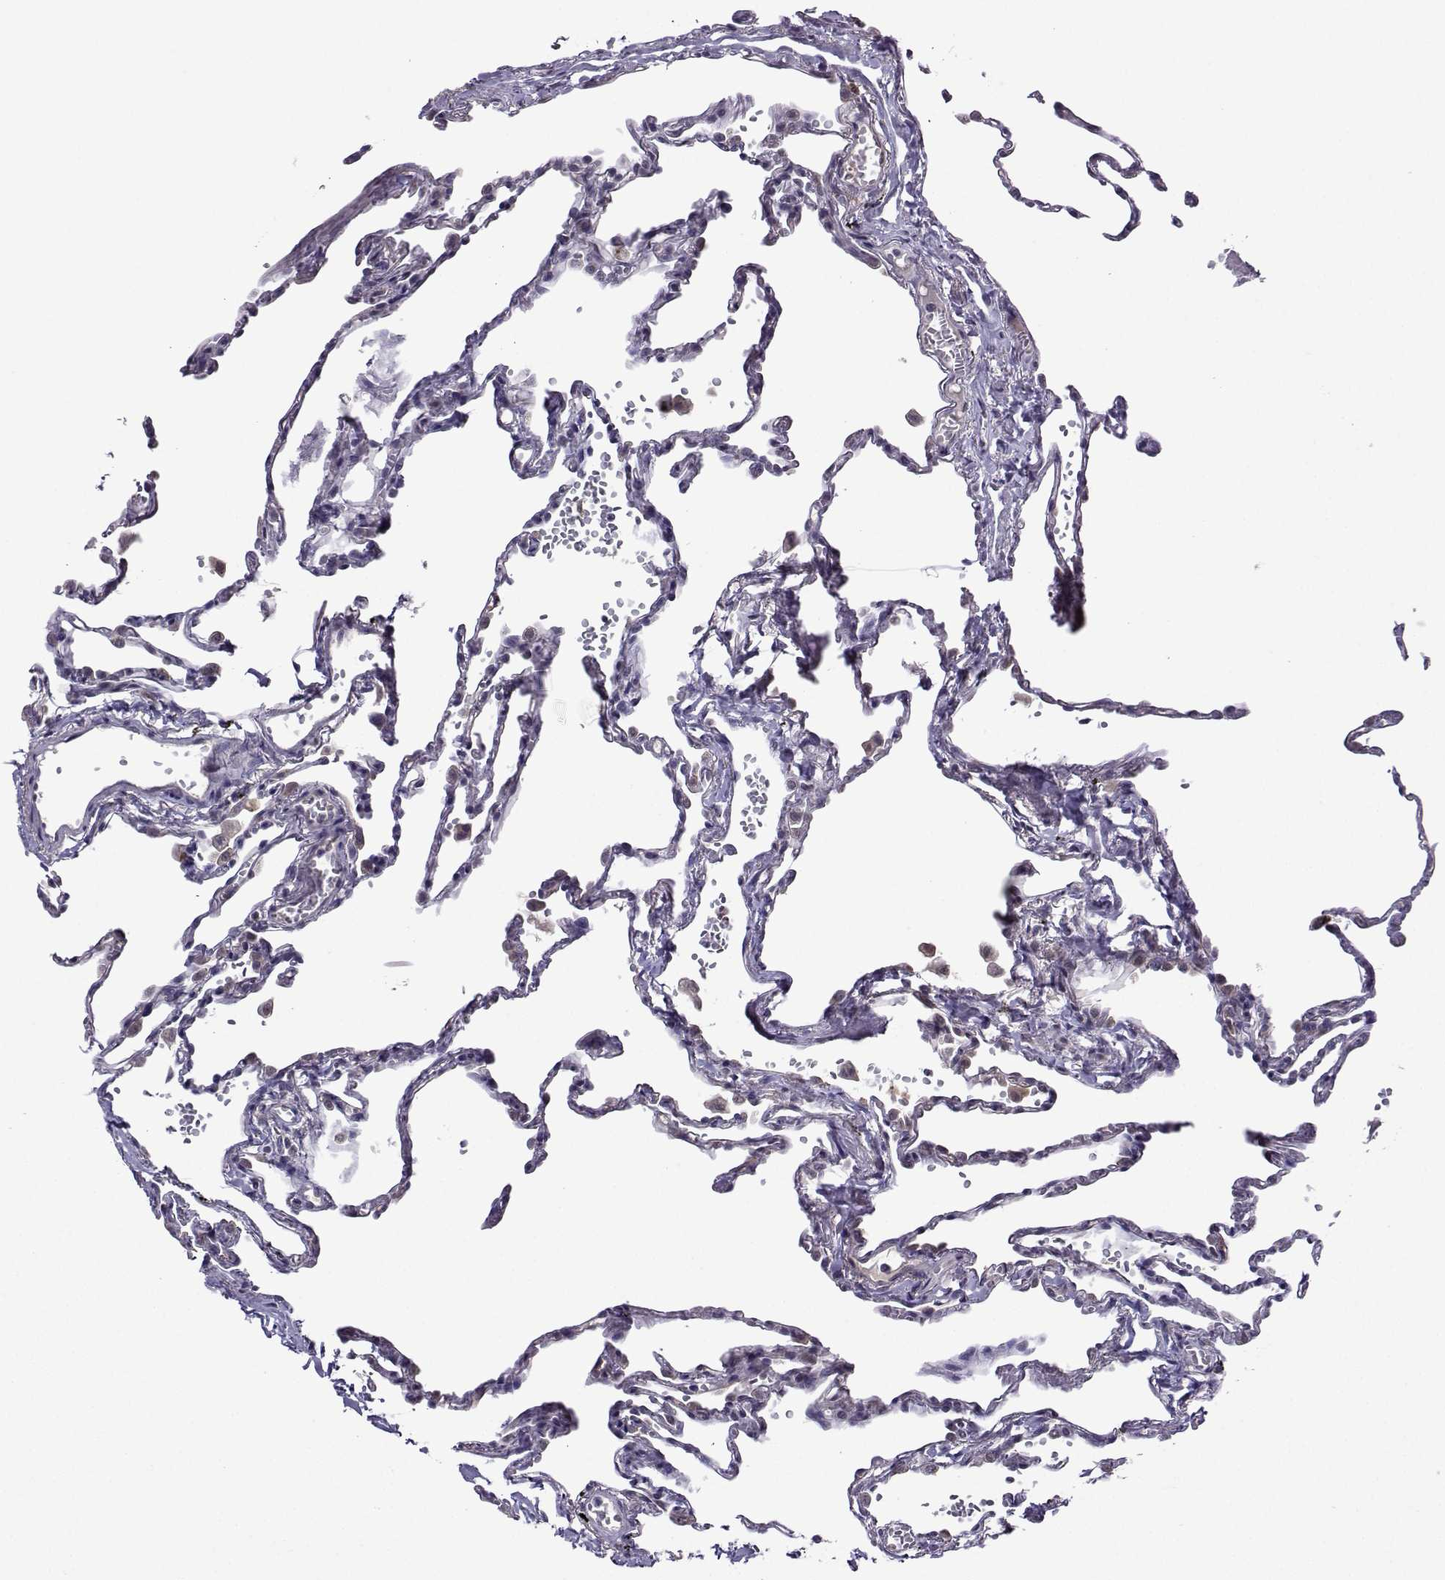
{"staining": {"intensity": "negative", "quantity": "none", "location": "none"}, "tissue": "lung", "cell_type": "Alveolar cells", "image_type": "normal", "snomed": [{"axis": "morphology", "description": "Normal tissue, NOS"}, {"axis": "topography", "description": "Lung"}], "caption": "High power microscopy micrograph of an immunohistochemistry photomicrograph of benign lung, revealing no significant expression in alveolar cells.", "gene": "DDX20", "patient": {"sex": "male", "age": 78}}